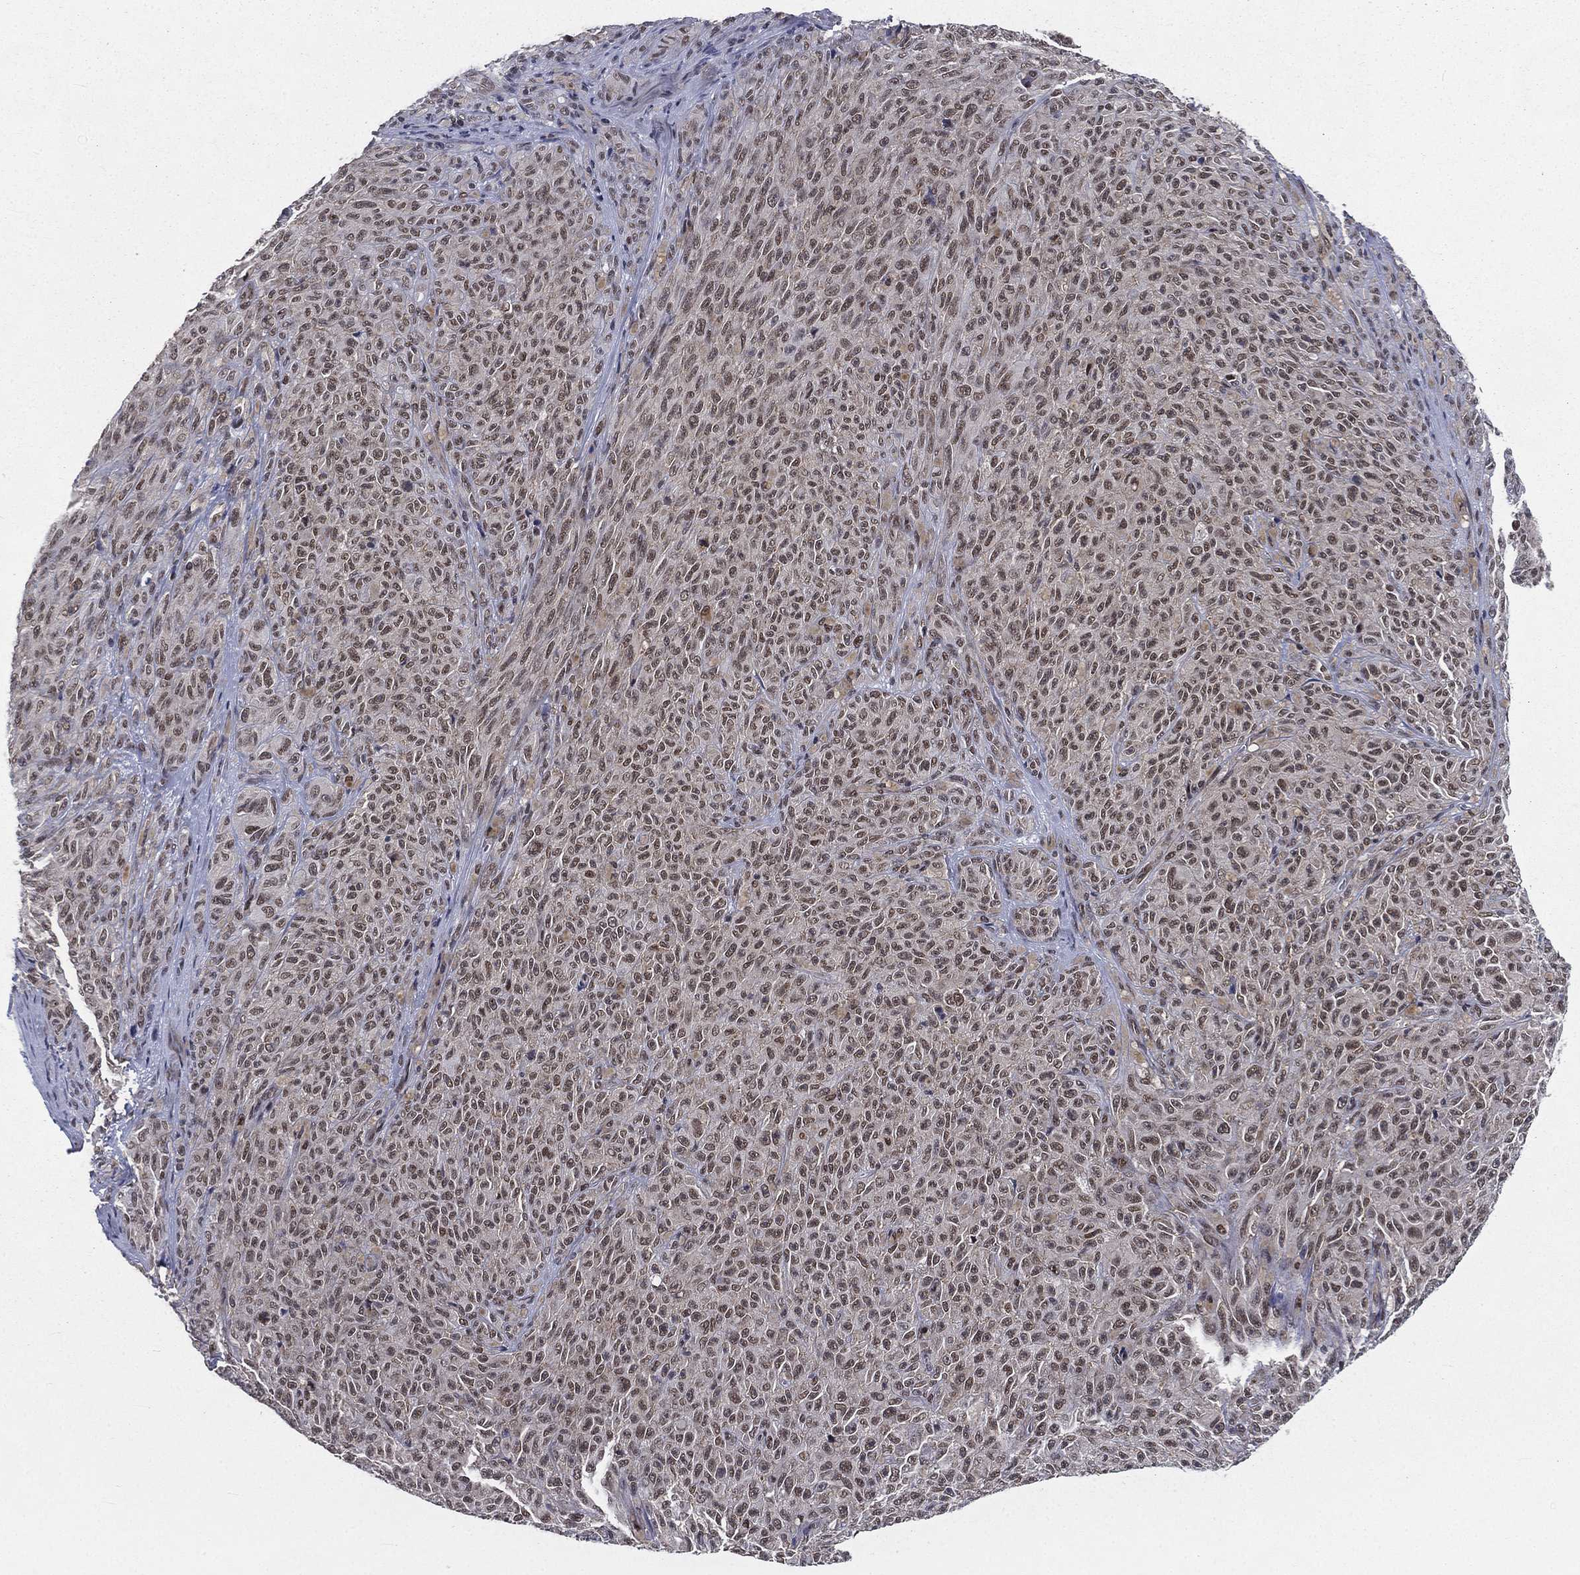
{"staining": {"intensity": "moderate", "quantity": ">75%", "location": "nuclear"}, "tissue": "melanoma", "cell_type": "Tumor cells", "image_type": "cancer", "snomed": [{"axis": "morphology", "description": "Malignant melanoma, NOS"}, {"axis": "topography", "description": "Skin"}], "caption": "High-power microscopy captured an immunohistochemistry image of melanoma, revealing moderate nuclear staining in approximately >75% of tumor cells.", "gene": "FUBP3", "patient": {"sex": "female", "age": 82}}